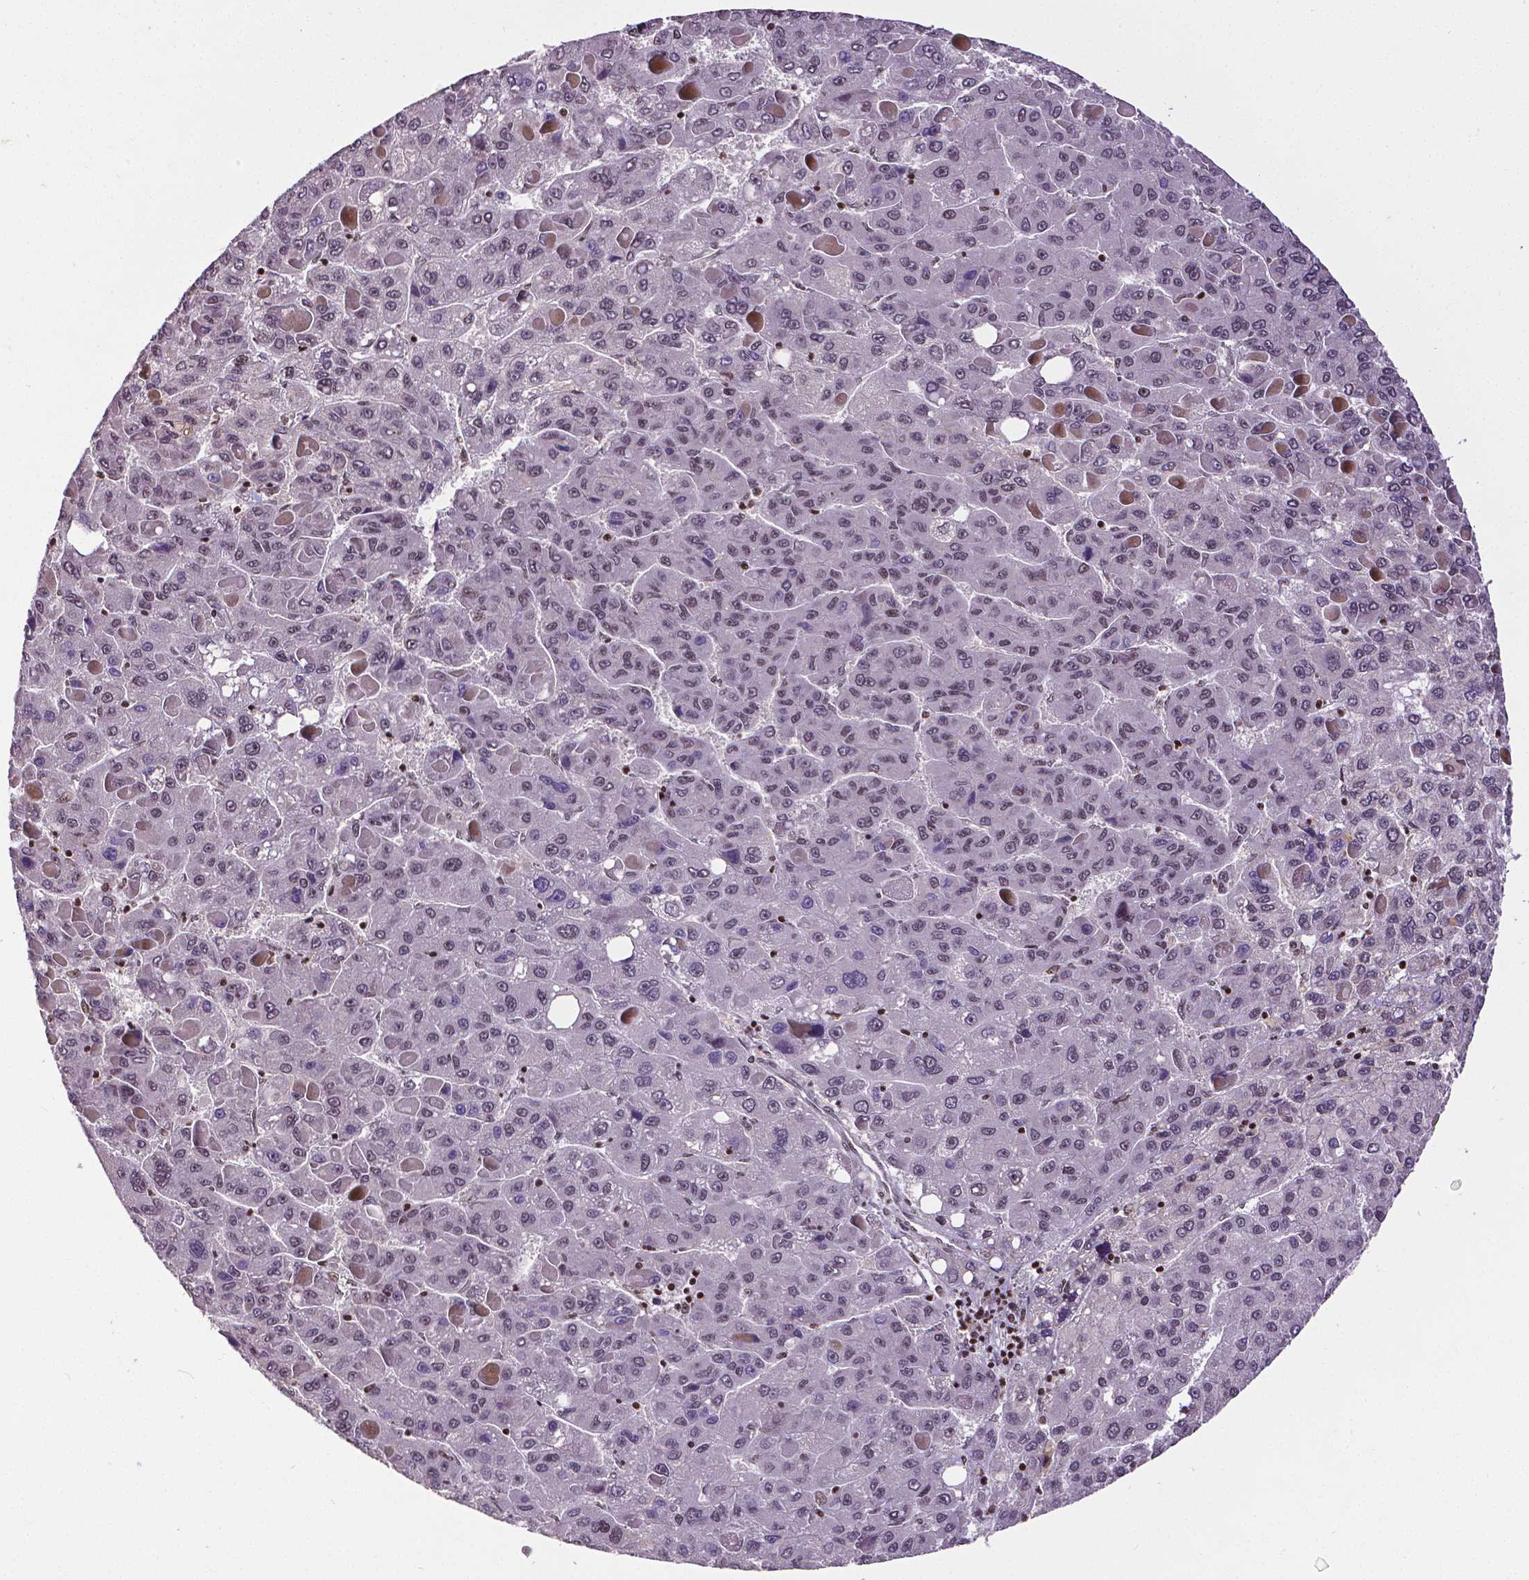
{"staining": {"intensity": "weak", "quantity": "<25%", "location": "nuclear"}, "tissue": "liver cancer", "cell_type": "Tumor cells", "image_type": "cancer", "snomed": [{"axis": "morphology", "description": "Carcinoma, Hepatocellular, NOS"}, {"axis": "topography", "description": "Liver"}], "caption": "The histopathology image exhibits no staining of tumor cells in liver hepatocellular carcinoma.", "gene": "CTCF", "patient": {"sex": "female", "age": 82}}